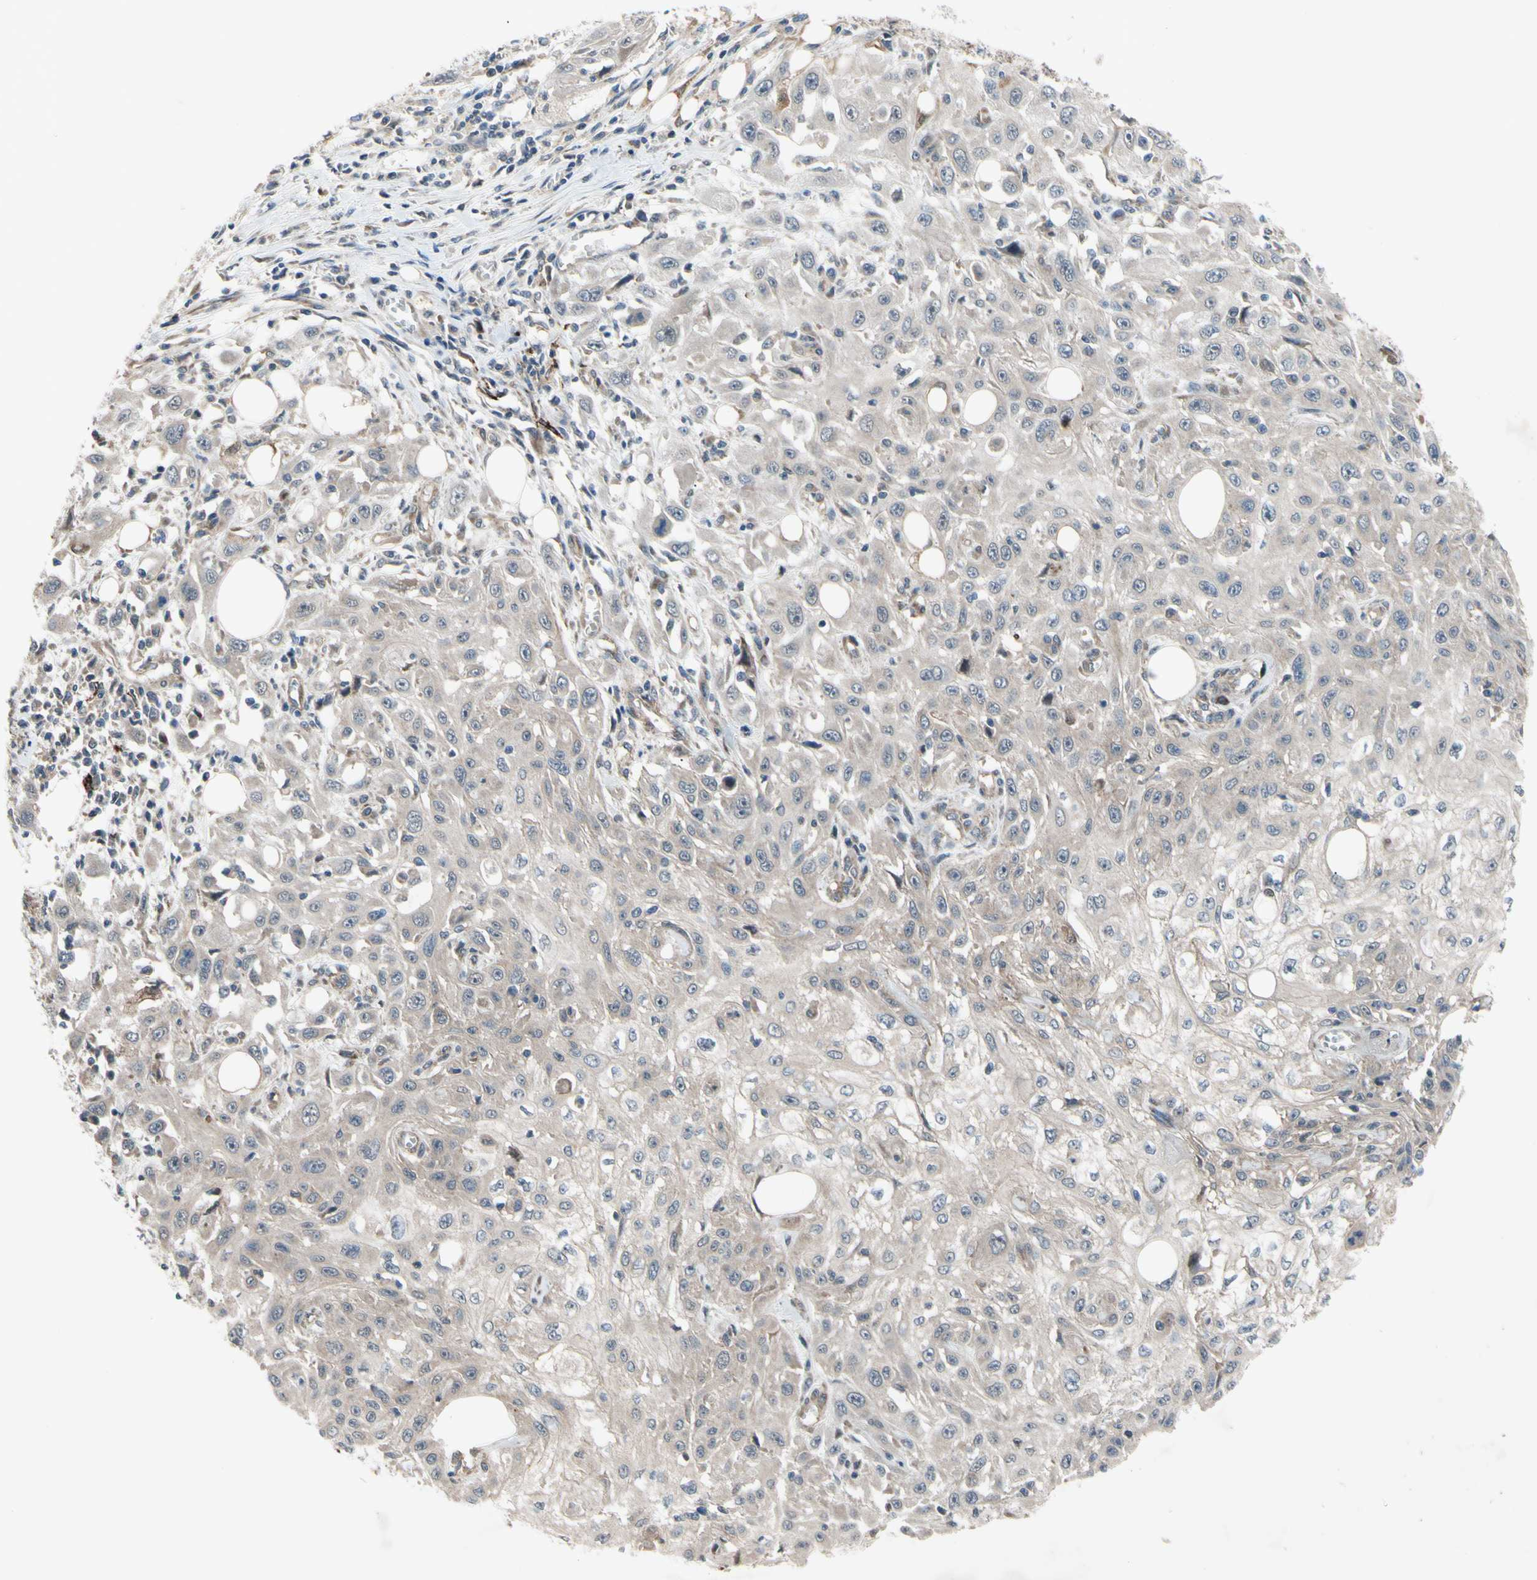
{"staining": {"intensity": "negative", "quantity": "none", "location": "none"}, "tissue": "skin cancer", "cell_type": "Tumor cells", "image_type": "cancer", "snomed": [{"axis": "morphology", "description": "Squamous cell carcinoma, NOS"}, {"axis": "topography", "description": "Skin"}], "caption": "Skin cancer (squamous cell carcinoma) stained for a protein using immunohistochemistry displays no expression tumor cells.", "gene": "SVIL", "patient": {"sex": "male", "age": 75}}